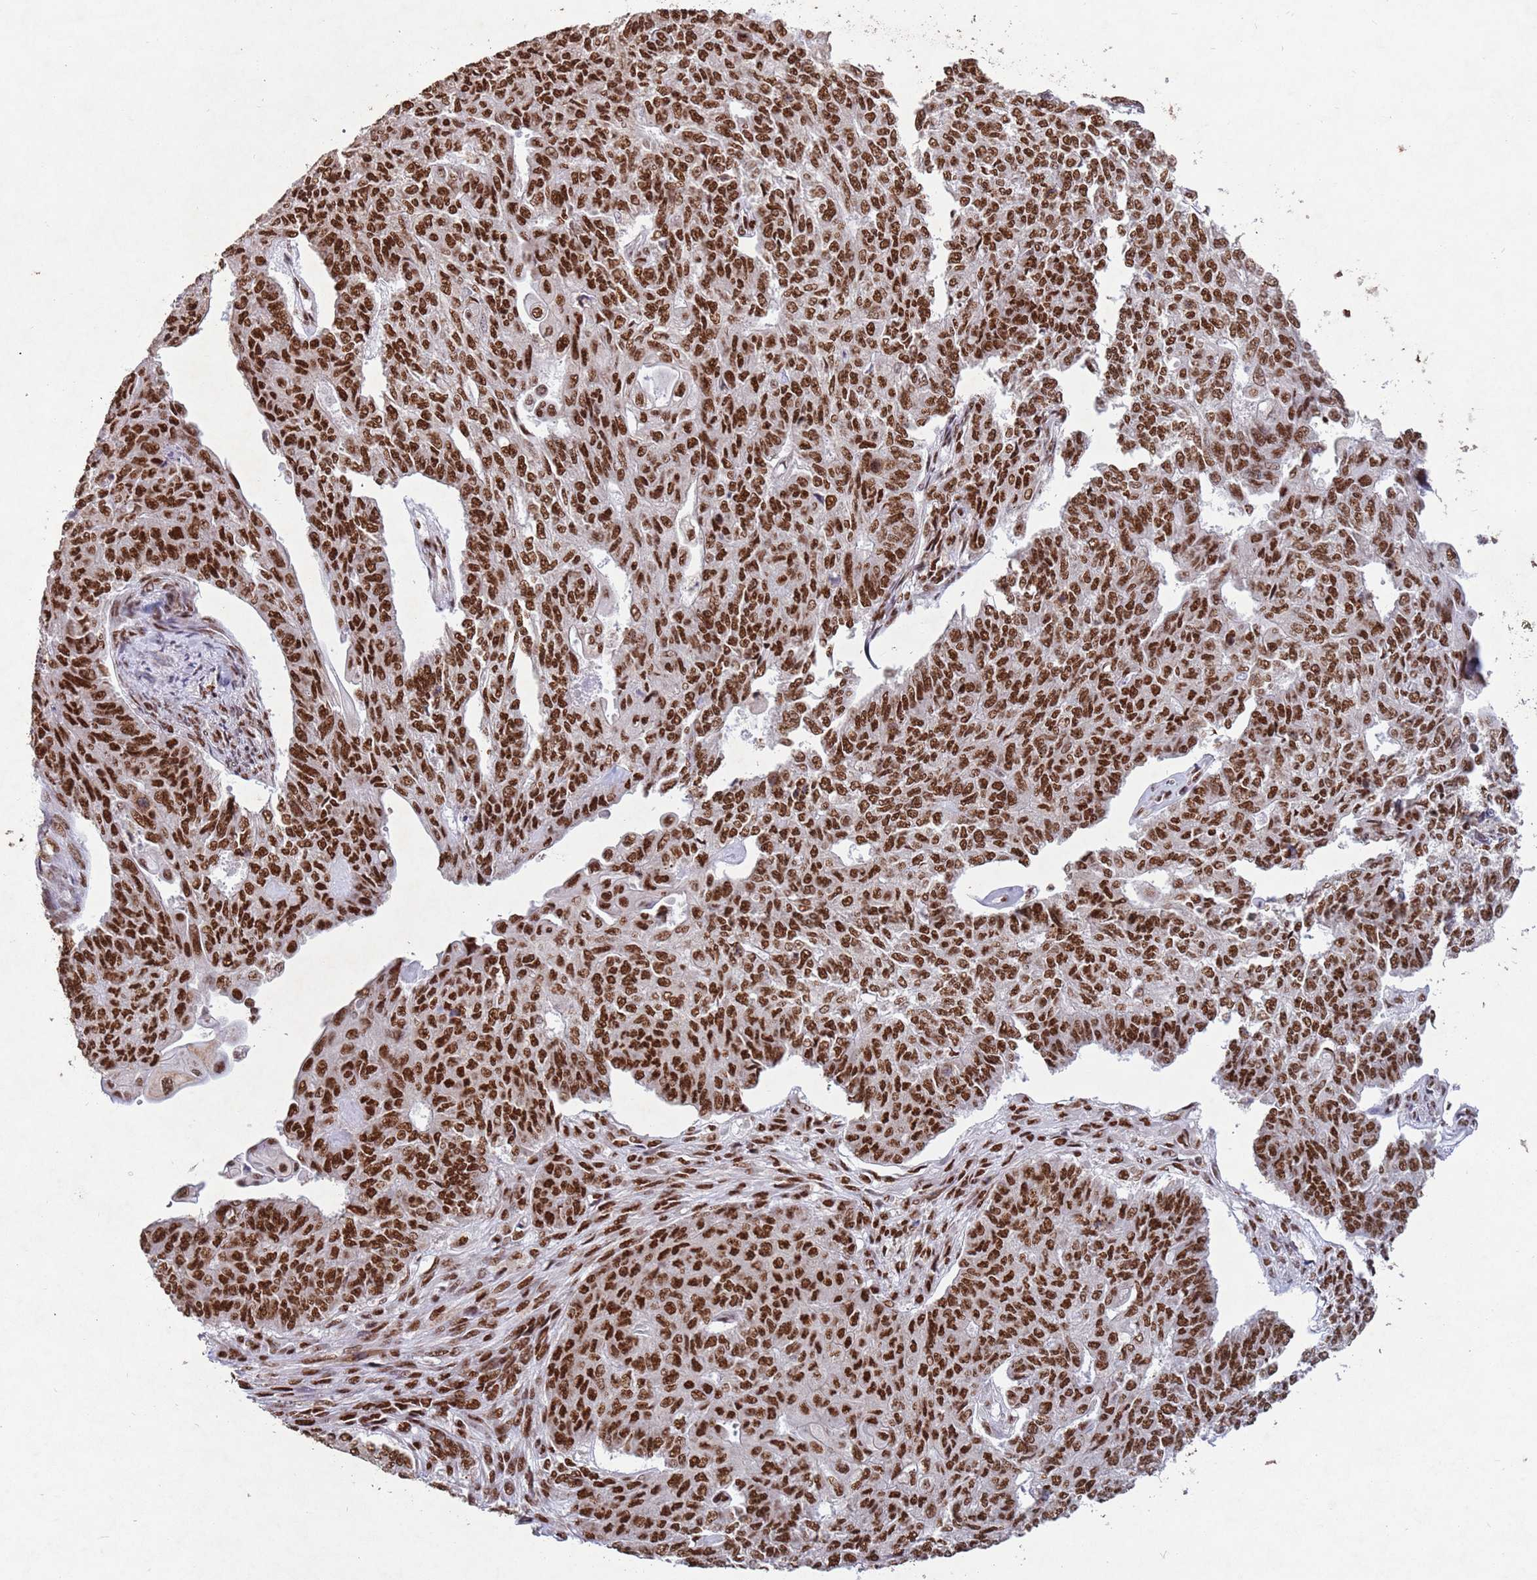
{"staining": {"intensity": "strong", "quantity": ">75%", "location": "nuclear"}, "tissue": "endometrial cancer", "cell_type": "Tumor cells", "image_type": "cancer", "snomed": [{"axis": "morphology", "description": "Adenocarcinoma, NOS"}, {"axis": "topography", "description": "Endometrium"}], "caption": "Endometrial cancer (adenocarcinoma) stained for a protein (brown) exhibits strong nuclear positive positivity in about >75% of tumor cells.", "gene": "ESF1", "patient": {"sex": "female", "age": 32}}